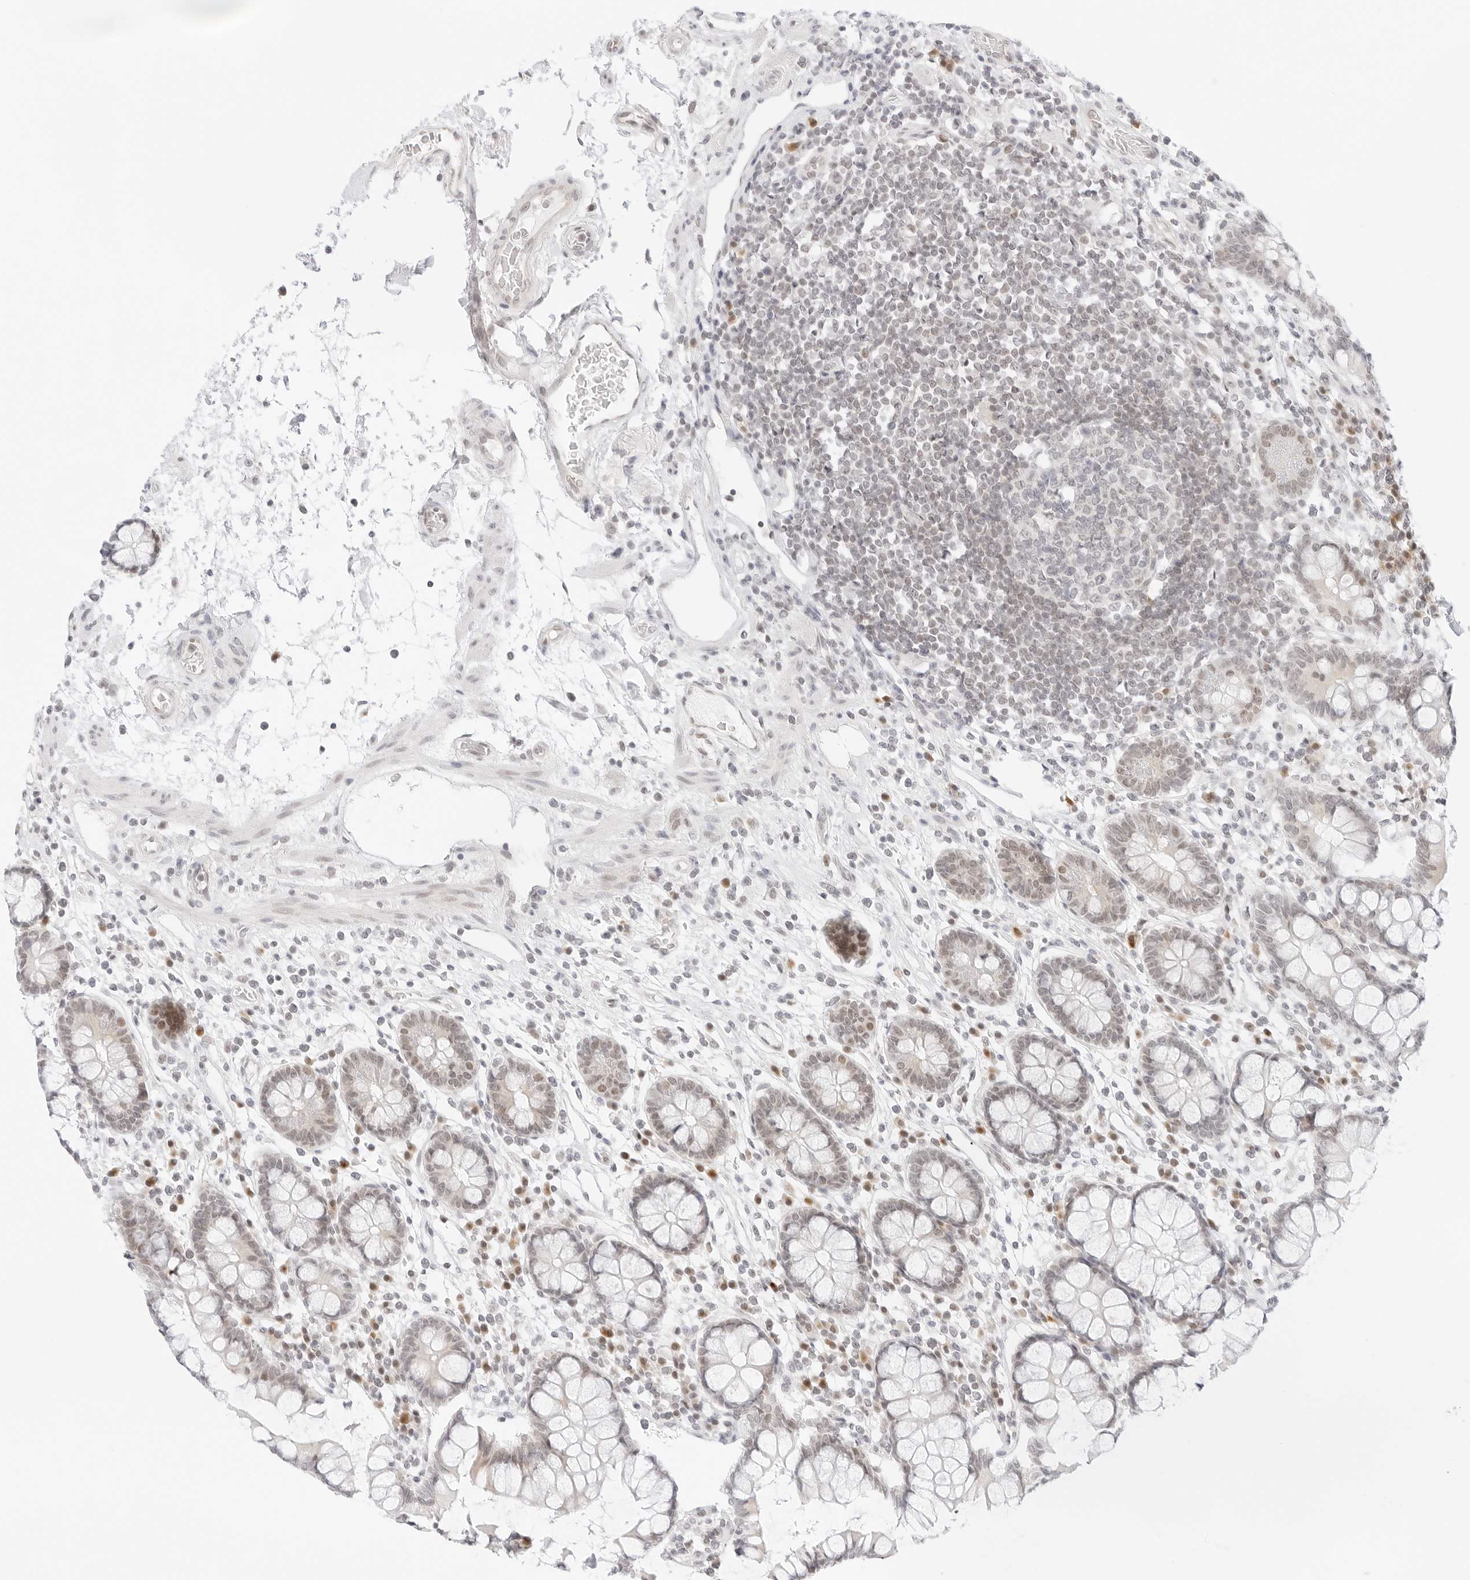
{"staining": {"intensity": "weak", "quantity": ">75%", "location": "nuclear"}, "tissue": "colon", "cell_type": "Endothelial cells", "image_type": "normal", "snomed": [{"axis": "morphology", "description": "Normal tissue, NOS"}, {"axis": "topography", "description": "Colon"}], "caption": "DAB (3,3'-diaminobenzidine) immunohistochemical staining of normal human colon exhibits weak nuclear protein positivity in approximately >75% of endothelial cells.", "gene": "POLR3C", "patient": {"sex": "female", "age": 79}}